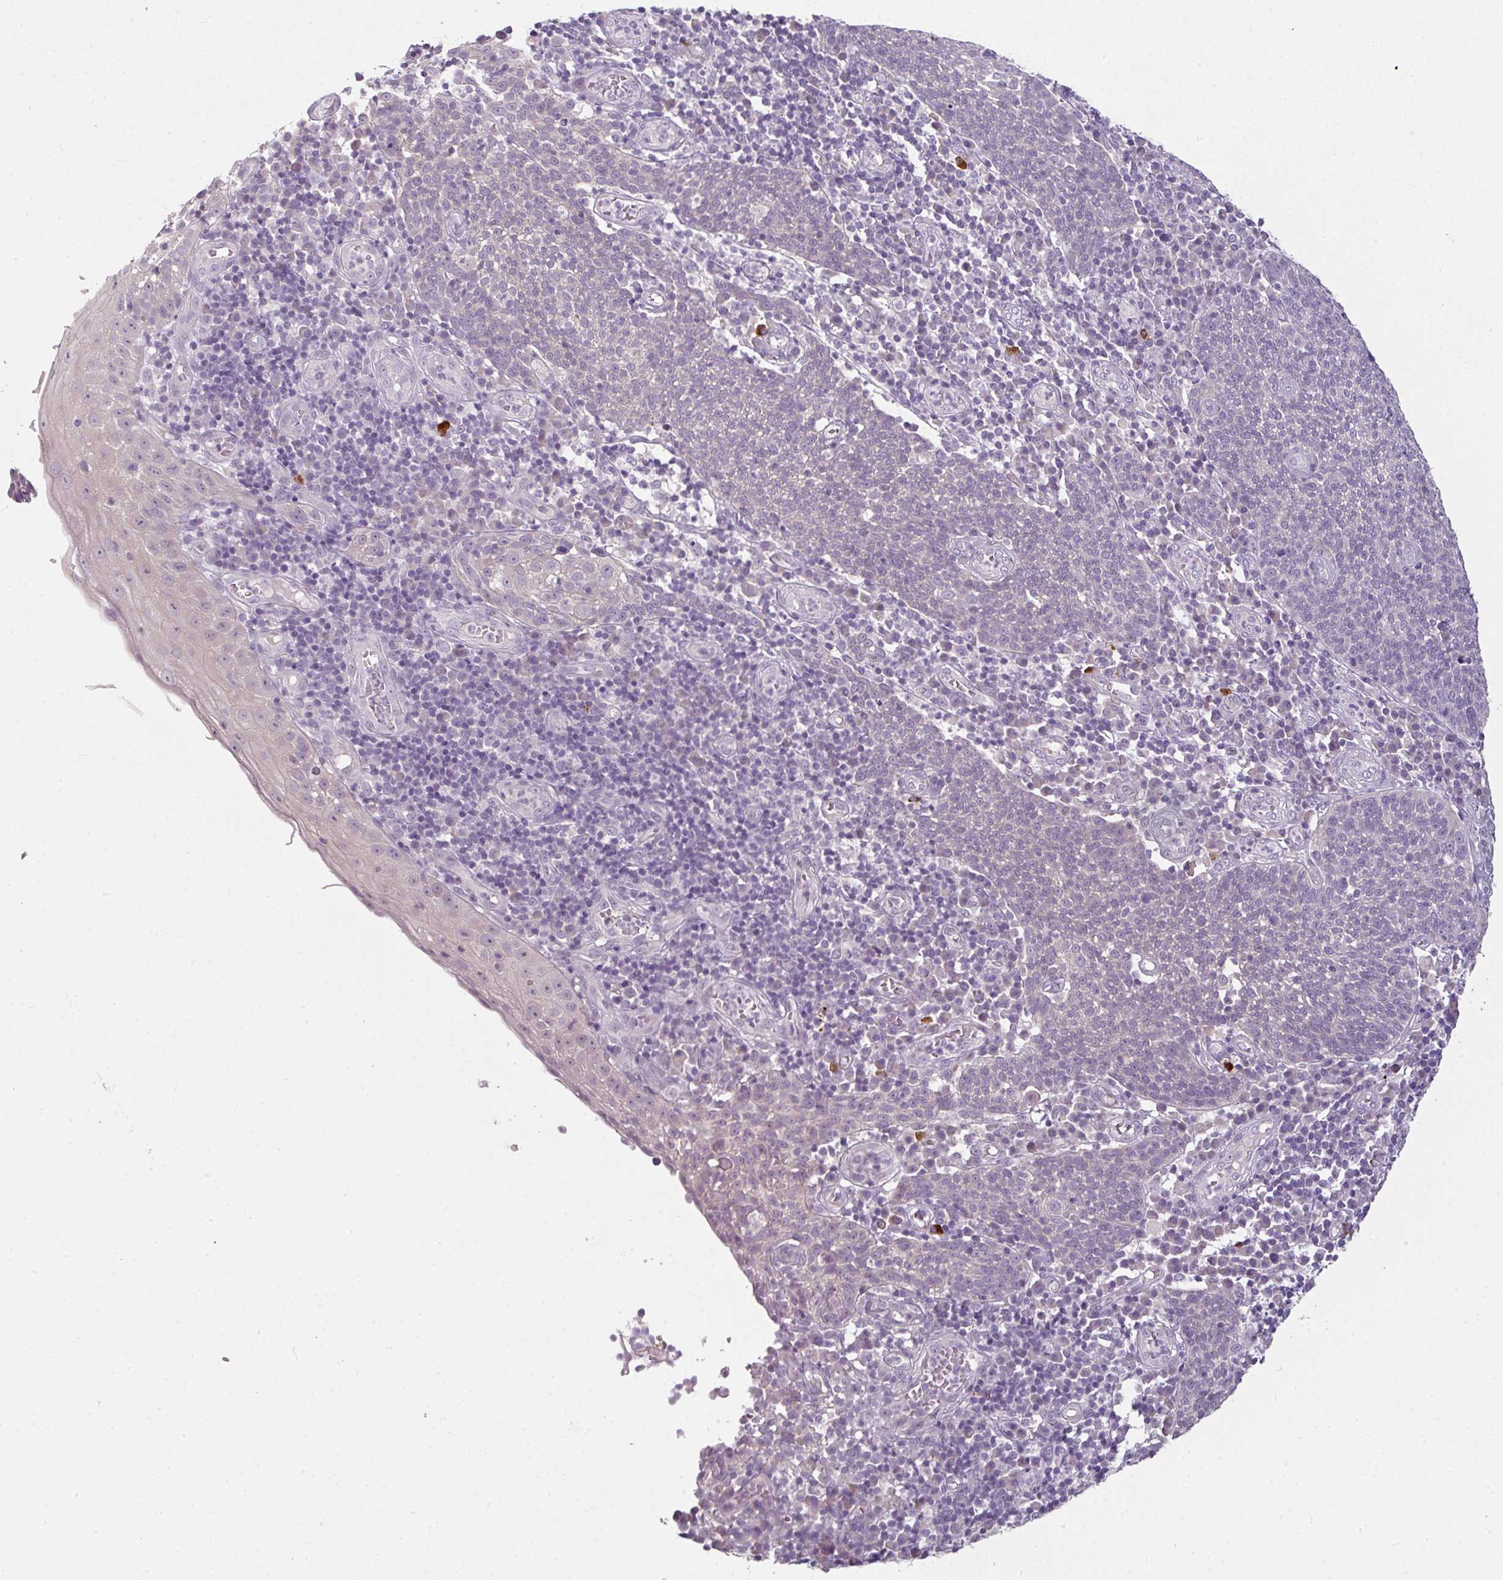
{"staining": {"intensity": "negative", "quantity": "none", "location": "none"}, "tissue": "cervical cancer", "cell_type": "Tumor cells", "image_type": "cancer", "snomed": [{"axis": "morphology", "description": "Squamous cell carcinoma, NOS"}, {"axis": "topography", "description": "Cervix"}], "caption": "Tumor cells are negative for brown protein staining in cervical squamous cell carcinoma.", "gene": "FHAD1", "patient": {"sex": "female", "age": 34}}